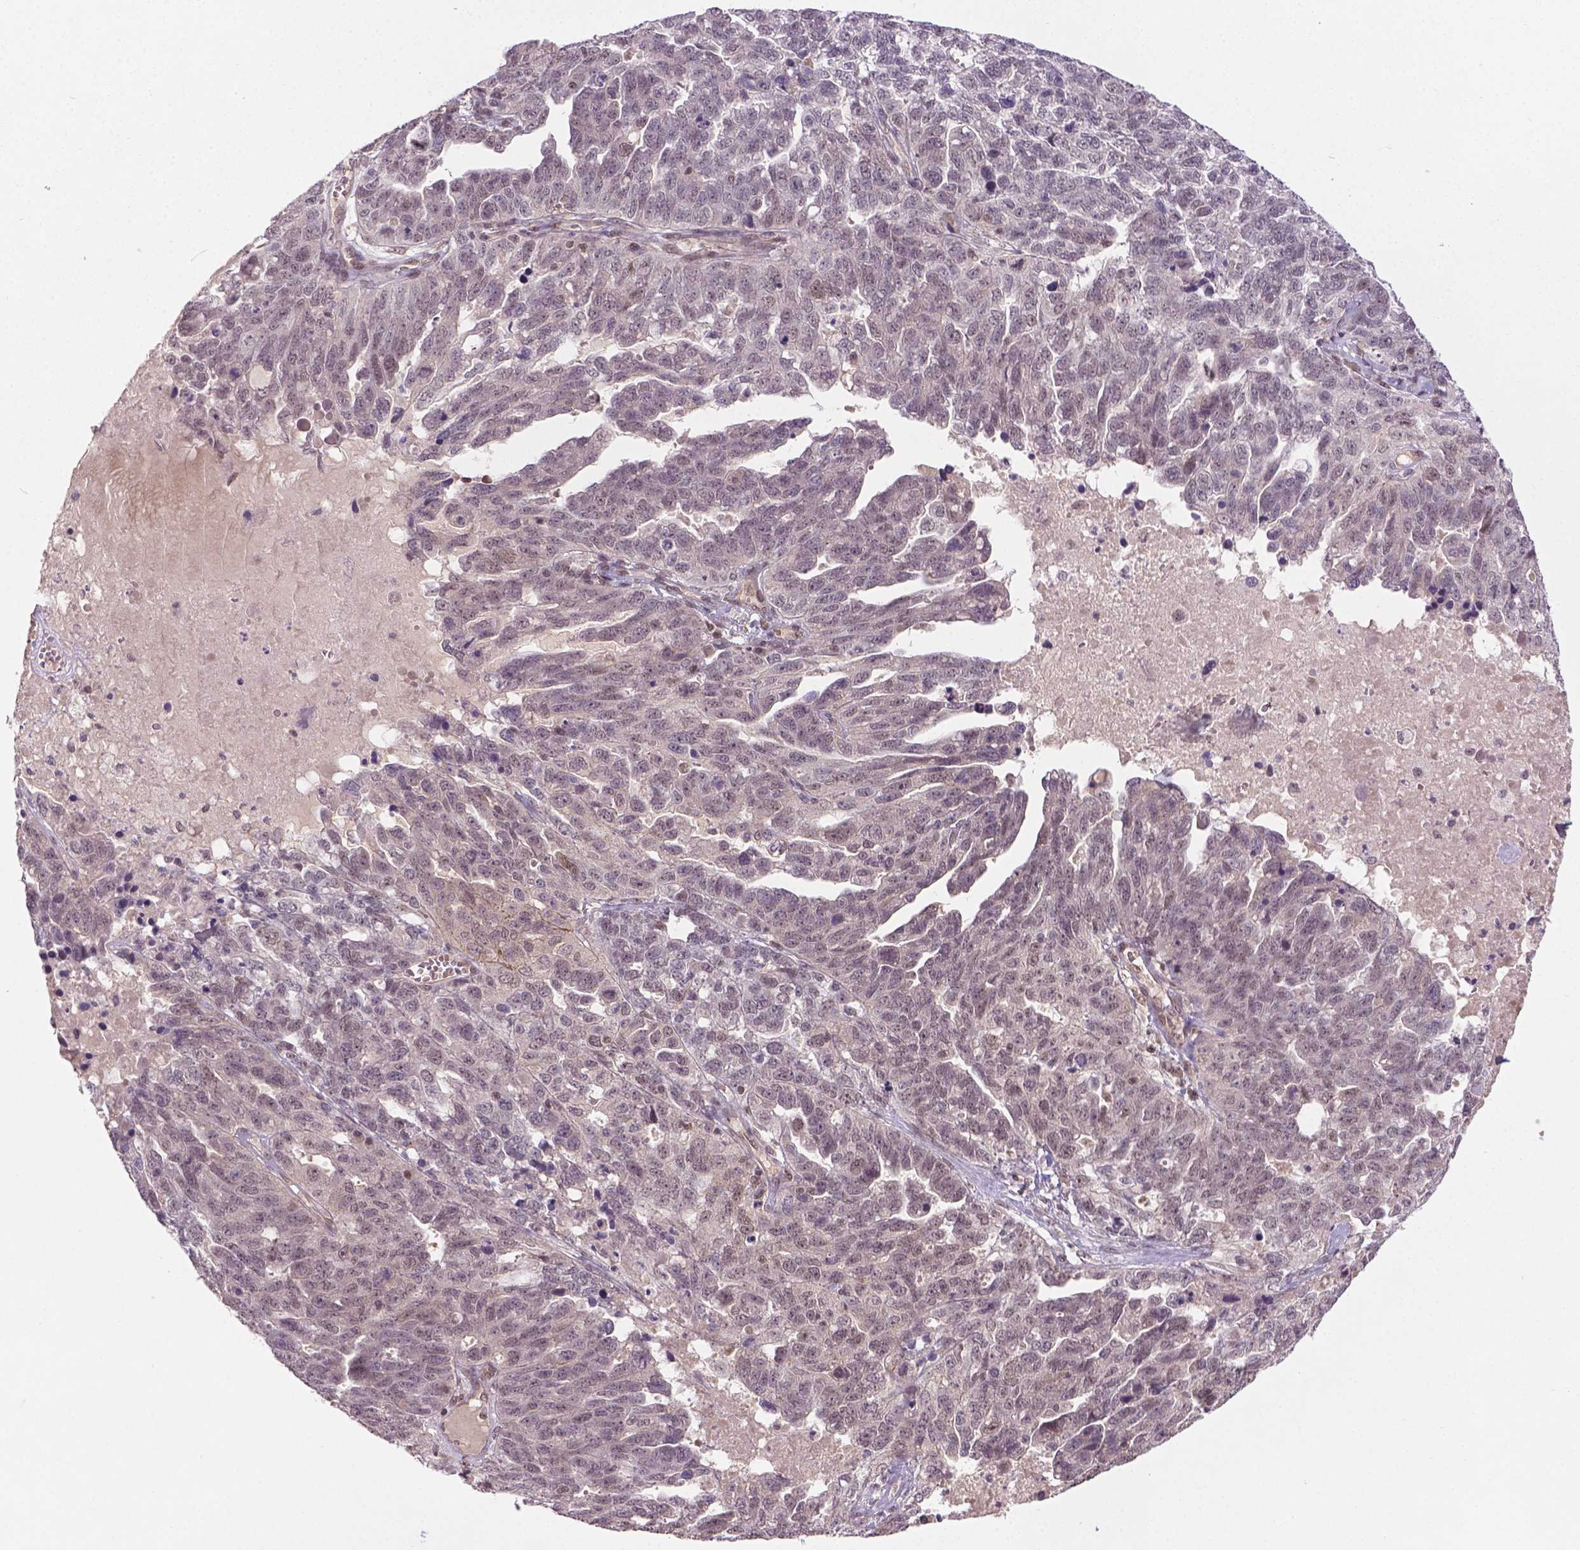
{"staining": {"intensity": "weak", "quantity": "25%-75%", "location": "nuclear"}, "tissue": "ovarian cancer", "cell_type": "Tumor cells", "image_type": "cancer", "snomed": [{"axis": "morphology", "description": "Cystadenocarcinoma, serous, NOS"}, {"axis": "topography", "description": "Ovary"}], "caption": "IHC staining of ovarian serous cystadenocarcinoma, which shows low levels of weak nuclear expression in approximately 25%-75% of tumor cells indicating weak nuclear protein positivity. The staining was performed using DAB (brown) for protein detection and nuclei were counterstained in hematoxylin (blue).", "gene": "ANKRD54", "patient": {"sex": "female", "age": 71}}